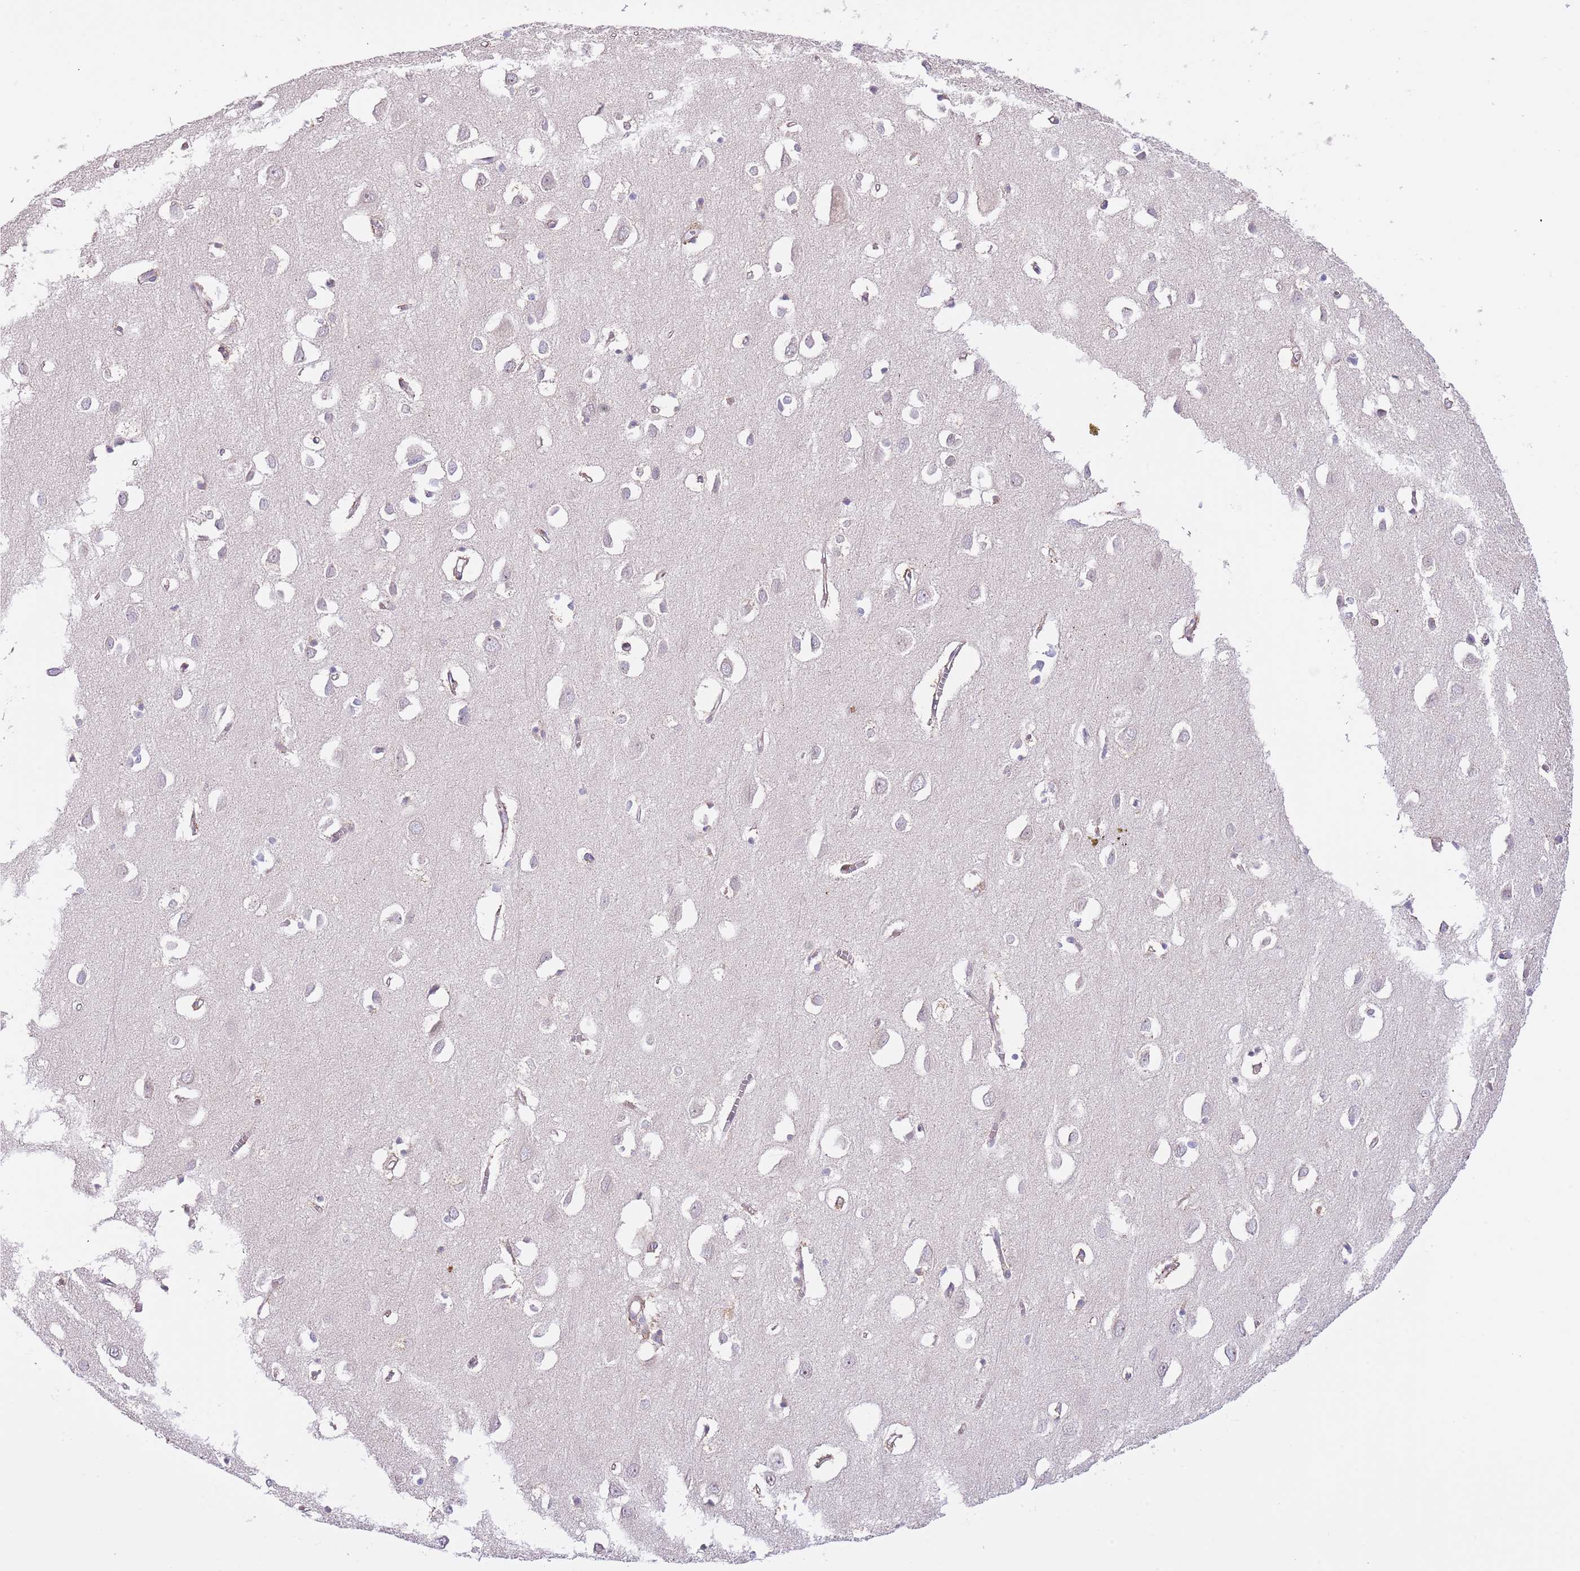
{"staining": {"intensity": "negative", "quantity": "none", "location": "none"}, "tissue": "cerebral cortex", "cell_type": "Endothelial cells", "image_type": "normal", "snomed": [{"axis": "morphology", "description": "Normal tissue, NOS"}, {"axis": "topography", "description": "Cerebral cortex"}], "caption": "DAB immunohistochemical staining of normal human cerebral cortex reveals no significant positivity in endothelial cells.", "gene": "AP1S2", "patient": {"sex": "female", "age": 64}}